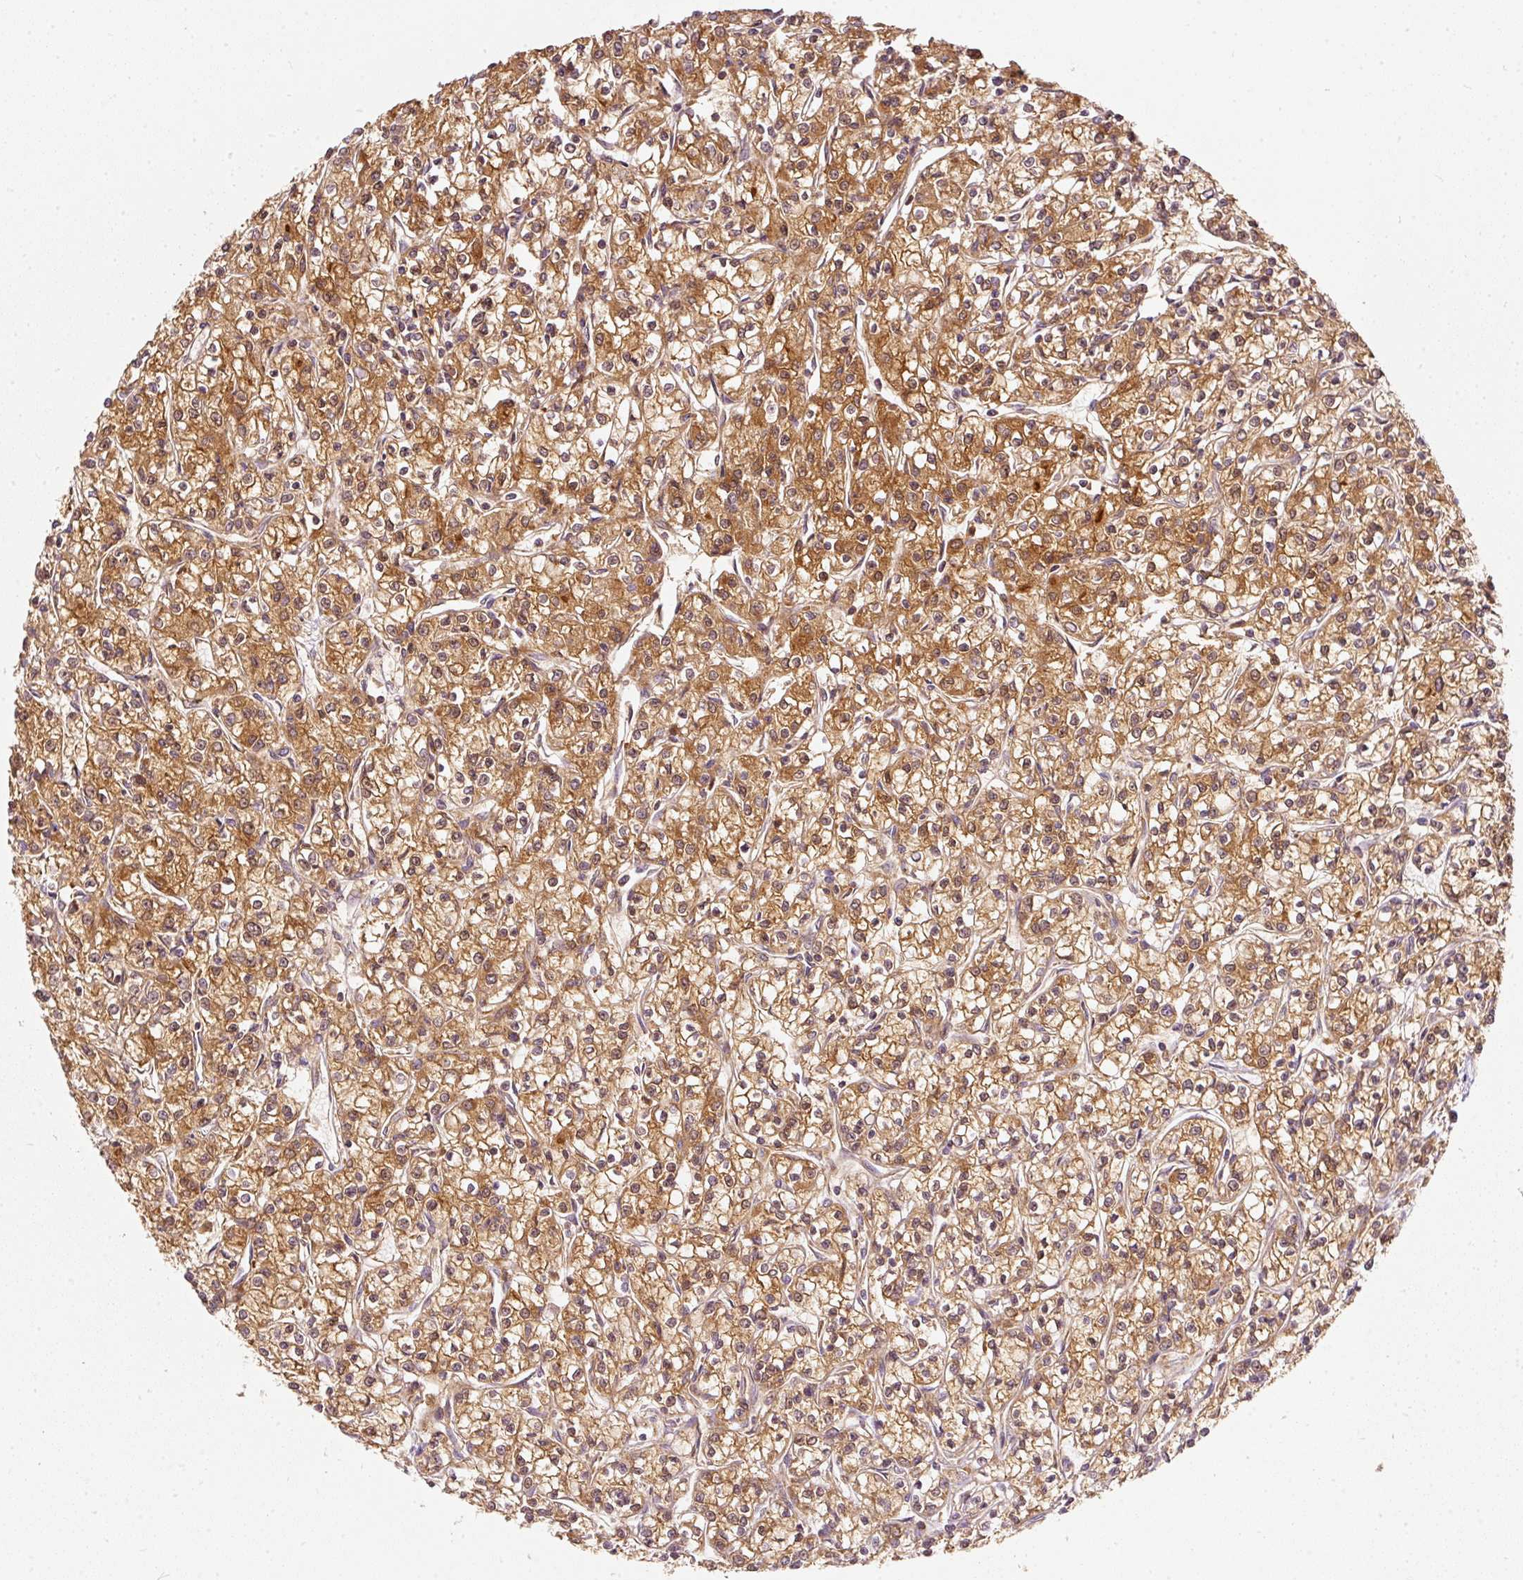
{"staining": {"intensity": "moderate", "quantity": ">75%", "location": "cytoplasmic/membranous"}, "tissue": "renal cancer", "cell_type": "Tumor cells", "image_type": "cancer", "snomed": [{"axis": "morphology", "description": "Adenocarcinoma, NOS"}, {"axis": "topography", "description": "Kidney"}], "caption": "Renal adenocarcinoma stained with a brown dye exhibits moderate cytoplasmic/membranous positive expression in approximately >75% of tumor cells.", "gene": "EIF3B", "patient": {"sex": "female", "age": 59}}